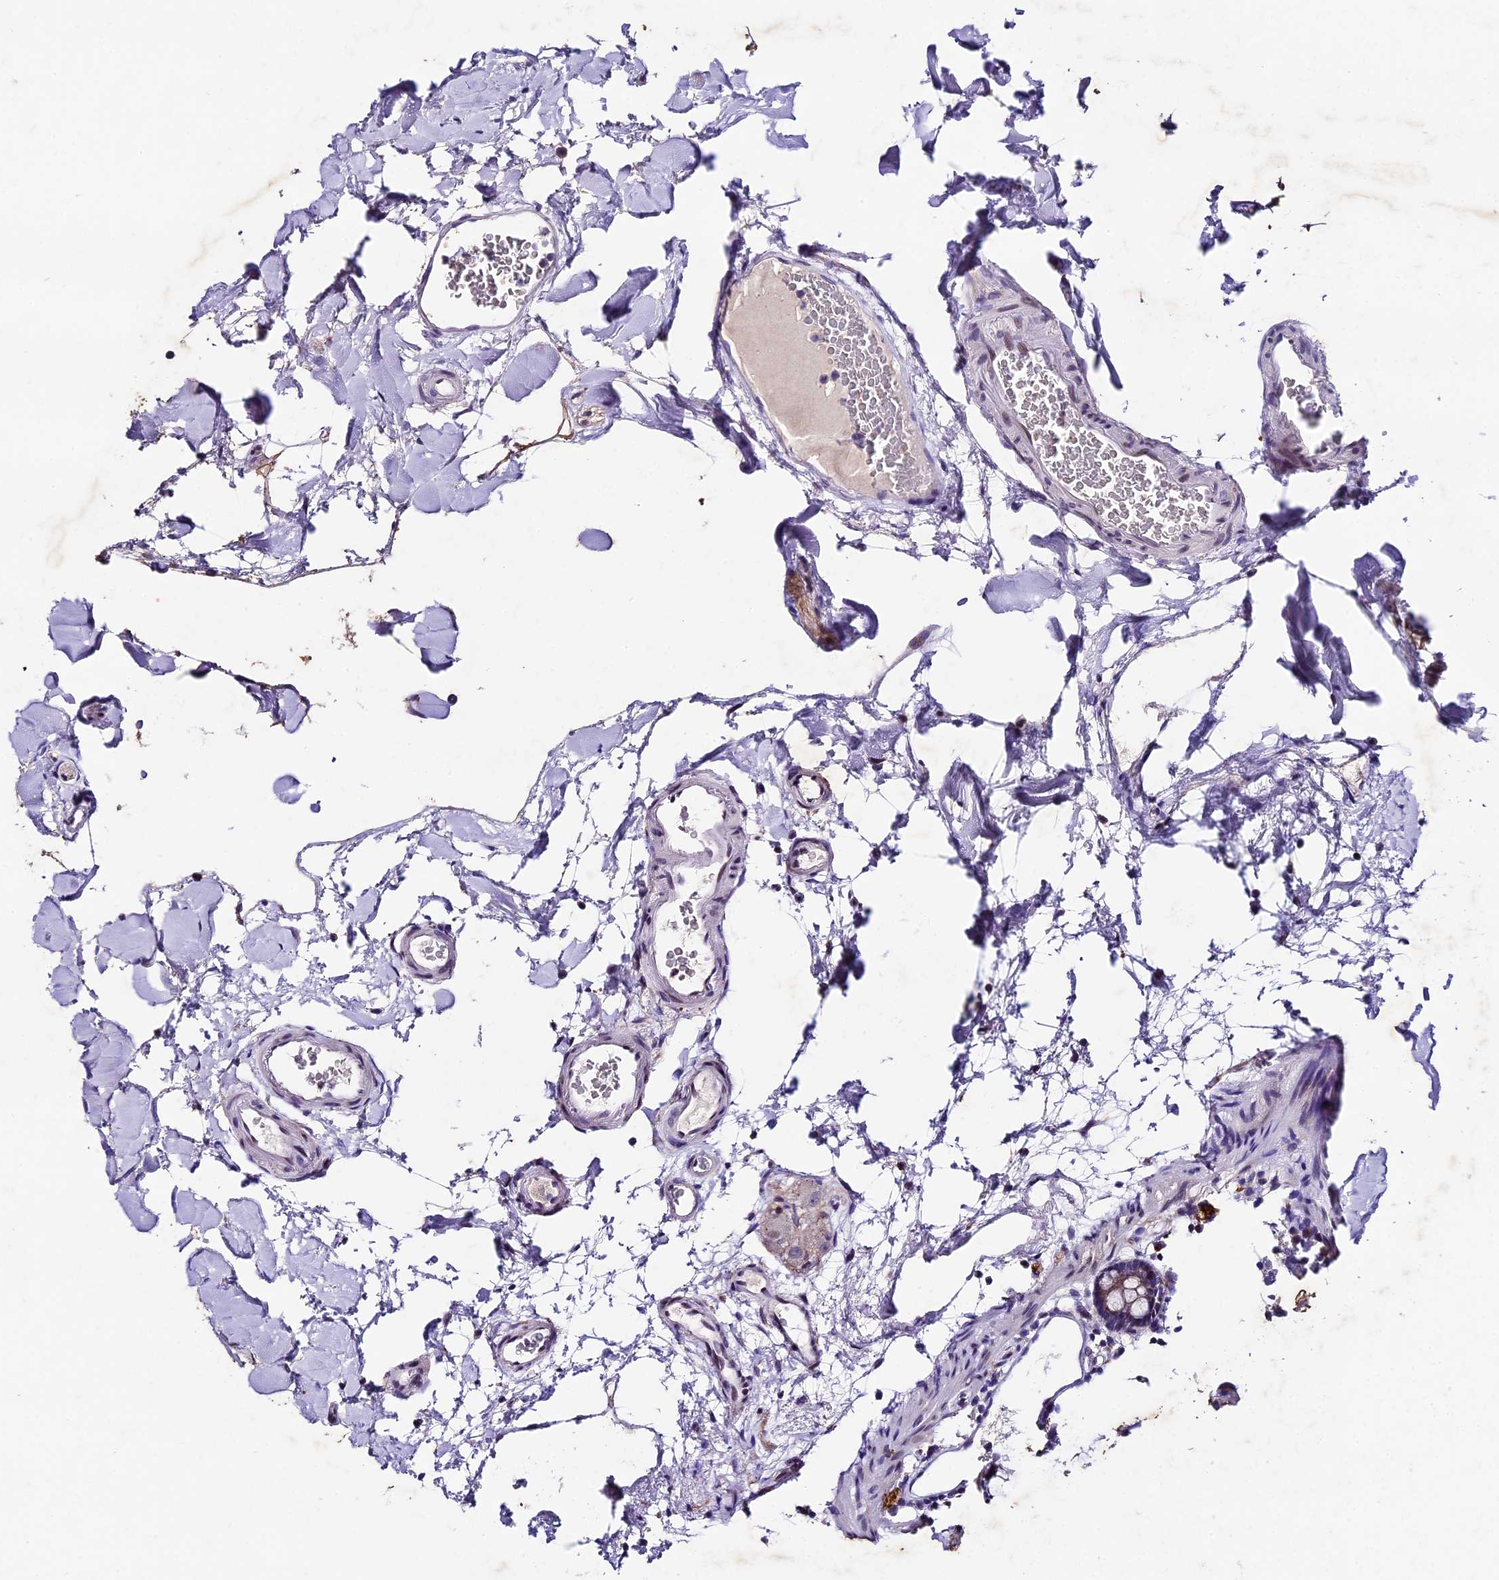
{"staining": {"intensity": "negative", "quantity": "none", "location": "none"}, "tissue": "colon", "cell_type": "Endothelial cells", "image_type": "normal", "snomed": [{"axis": "morphology", "description": "Normal tissue, NOS"}, {"axis": "topography", "description": "Colon"}], "caption": "The image shows no significant expression in endothelial cells of colon.", "gene": "IFT140", "patient": {"sex": "male", "age": 75}}